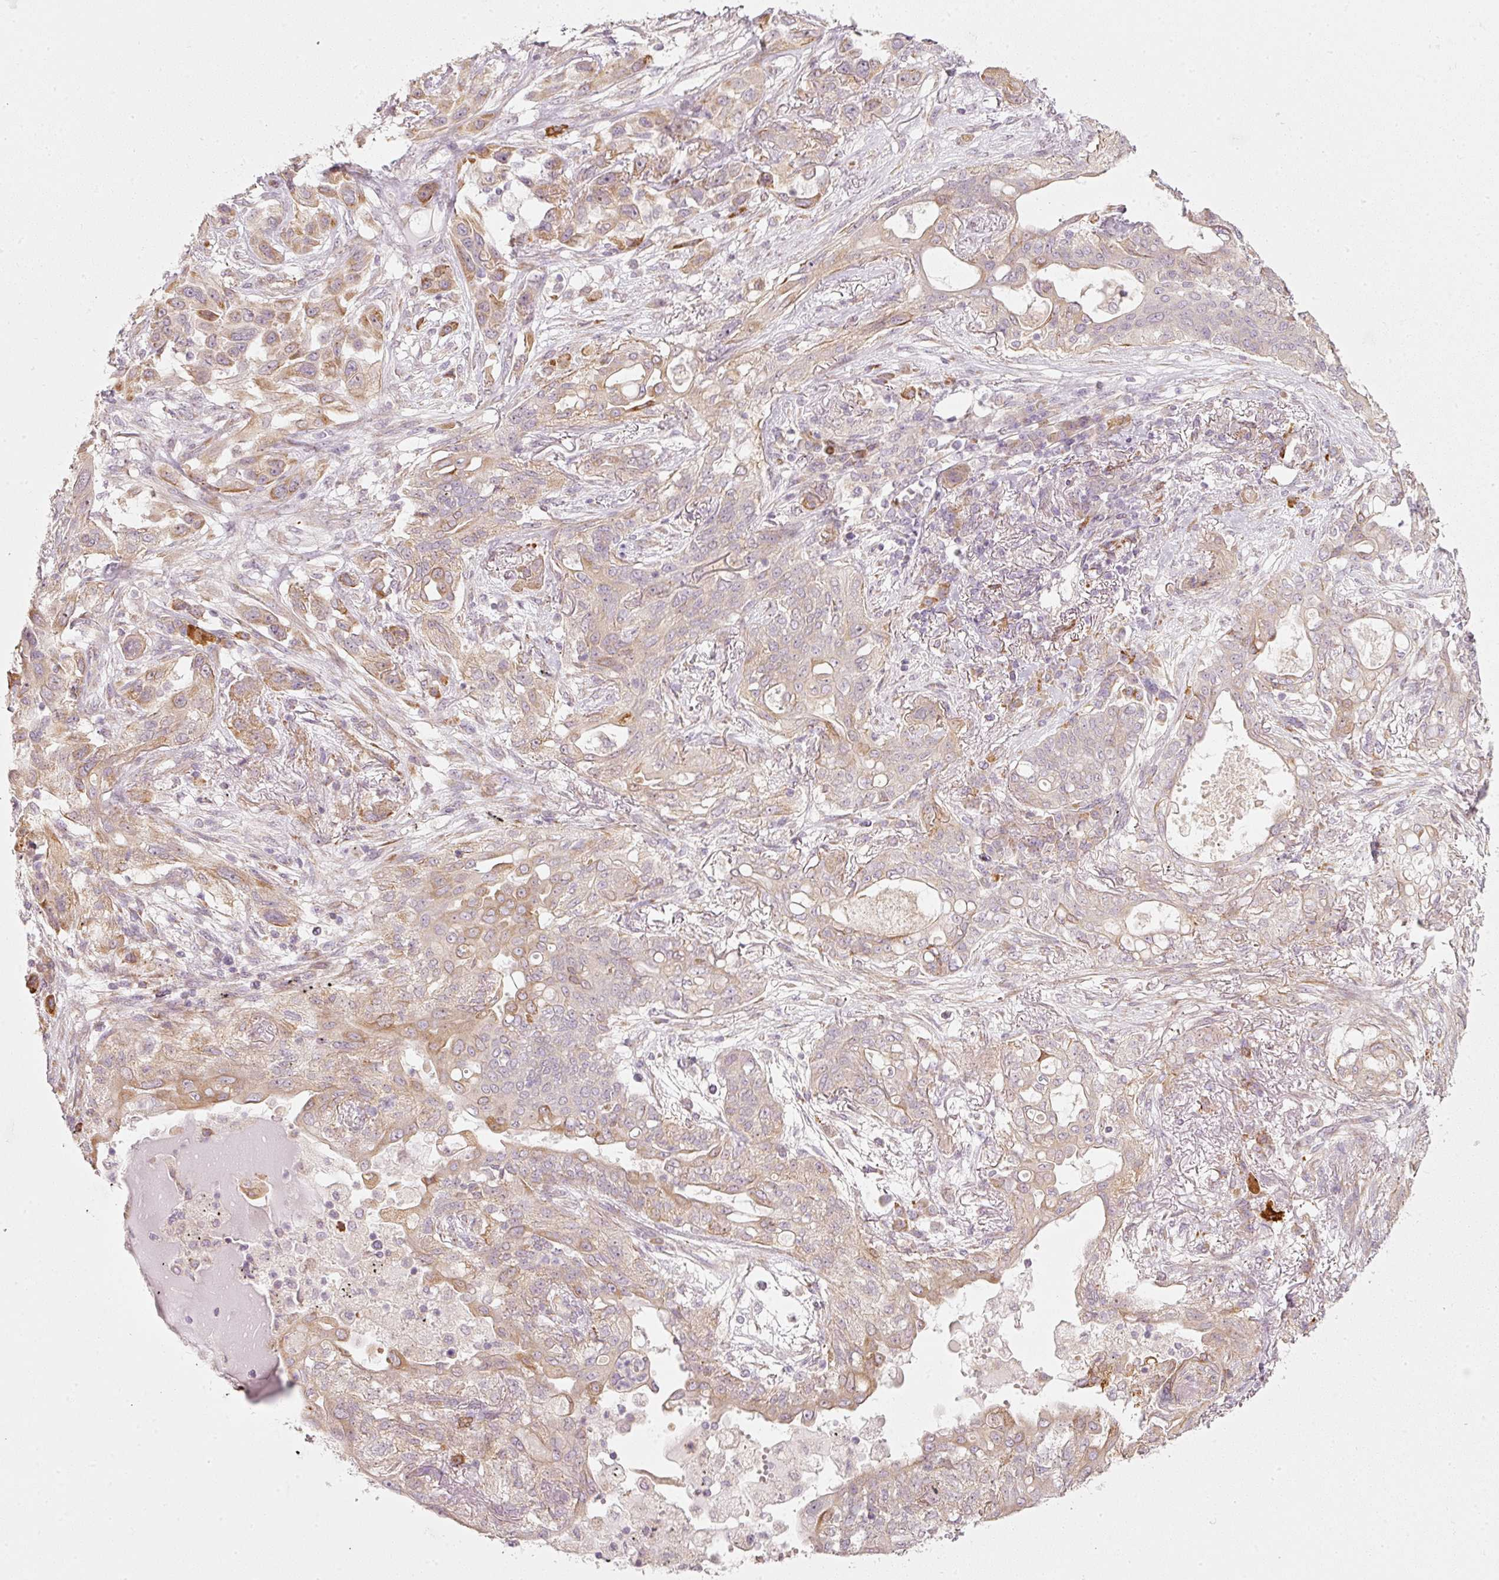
{"staining": {"intensity": "weak", "quantity": "25%-75%", "location": "cytoplasmic/membranous"}, "tissue": "lung cancer", "cell_type": "Tumor cells", "image_type": "cancer", "snomed": [{"axis": "morphology", "description": "Squamous cell carcinoma, NOS"}, {"axis": "topography", "description": "Lung"}], "caption": "Tumor cells display low levels of weak cytoplasmic/membranous expression in approximately 25%-75% of cells in human lung cancer.", "gene": "KCNQ1", "patient": {"sex": "female", "age": 70}}